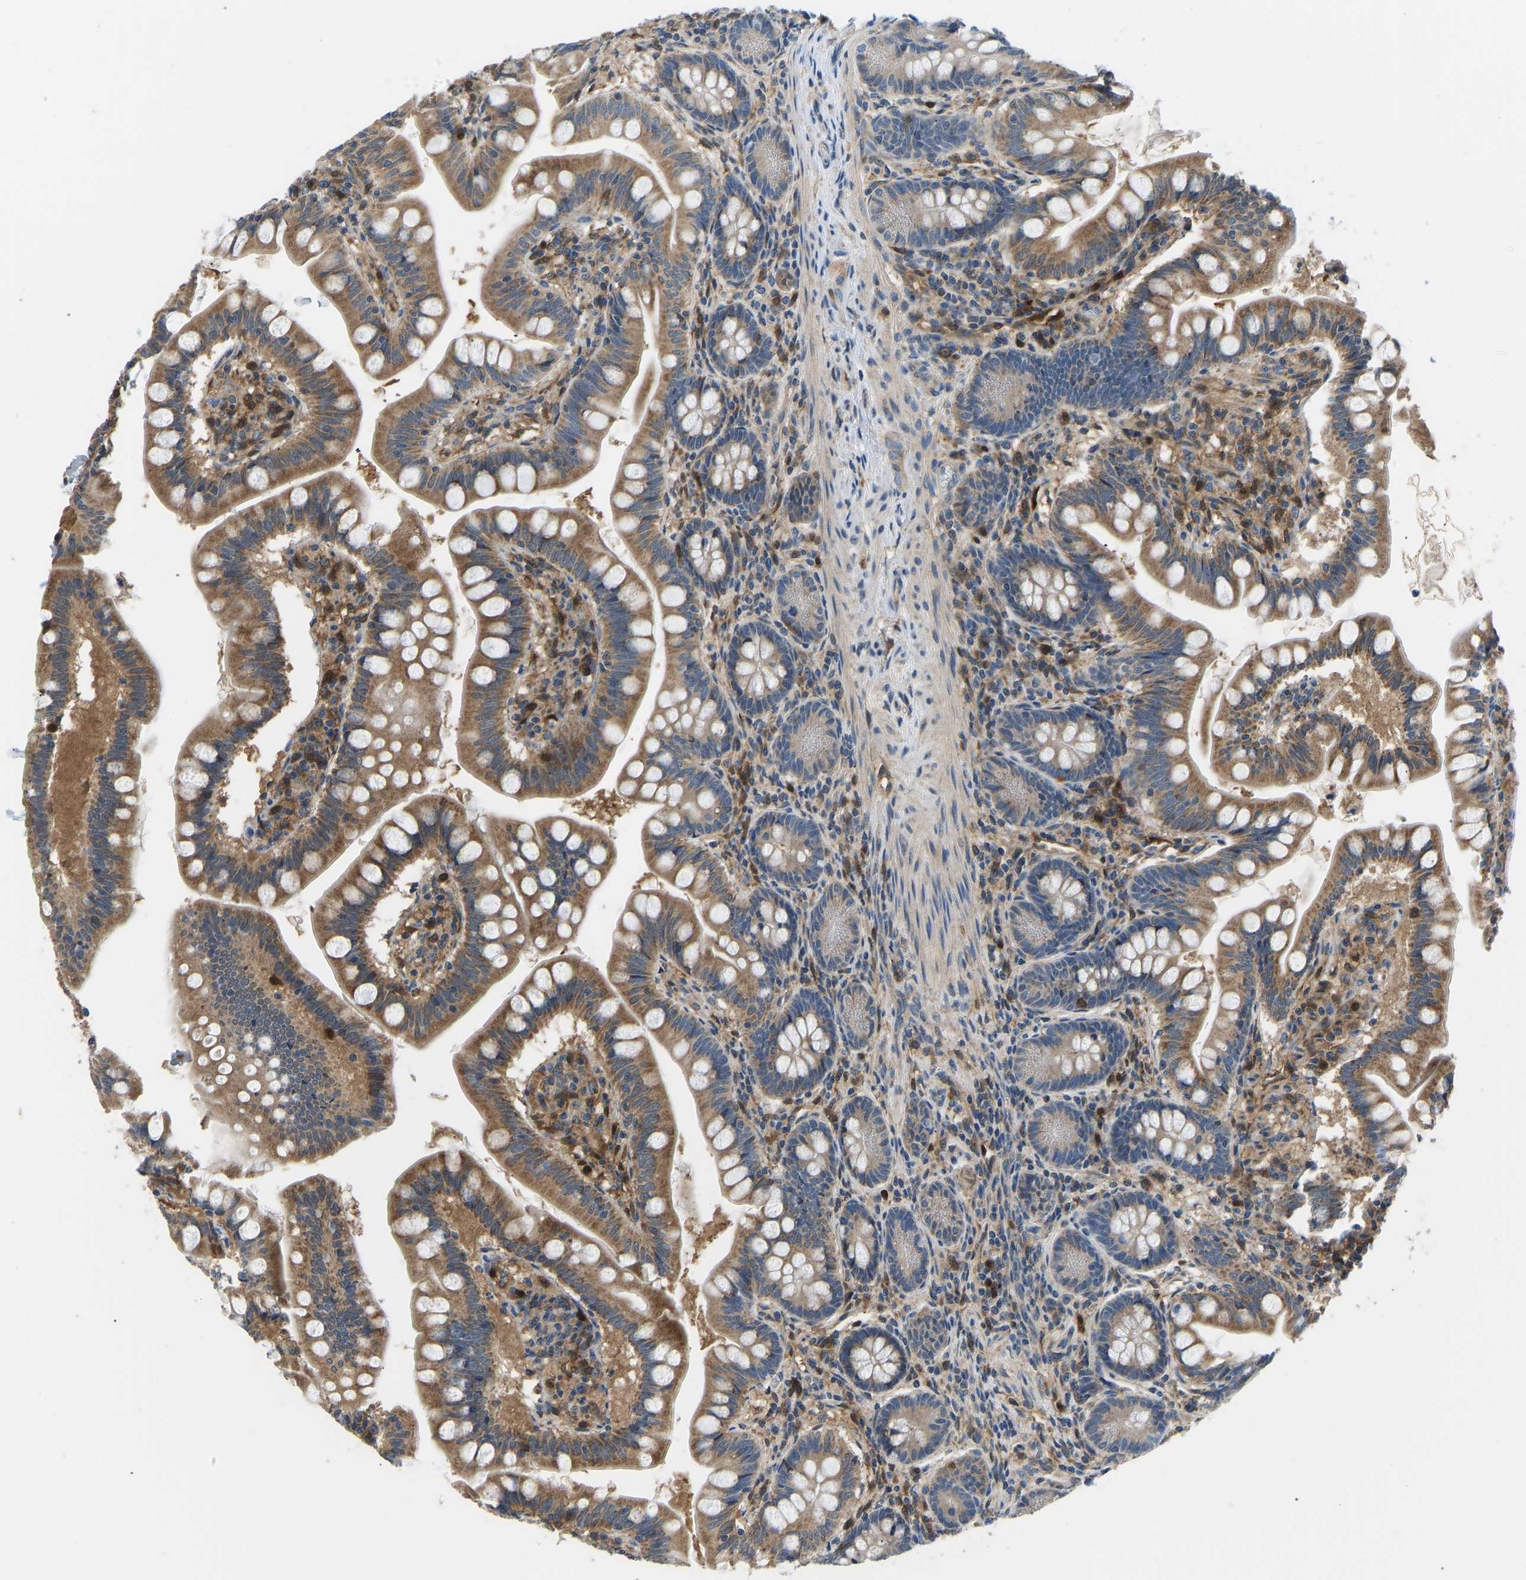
{"staining": {"intensity": "moderate", "quantity": ">75%", "location": "cytoplasmic/membranous"}, "tissue": "small intestine", "cell_type": "Glandular cells", "image_type": "normal", "snomed": [{"axis": "morphology", "description": "Normal tissue, NOS"}, {"axis": "topography", "description": "Small intestine"}], "caption": "Glandular cells display medium levels of moderate cytoplasmic/membranous staining in about >75% of cells in benign small intestine. The staining is performed using DAB brown chromogen to label protein expression. The nuclei are counter-stained blue using hematoxylin.", "gene": "RBP1", "patient": {"sex": "male", "age": 7}}